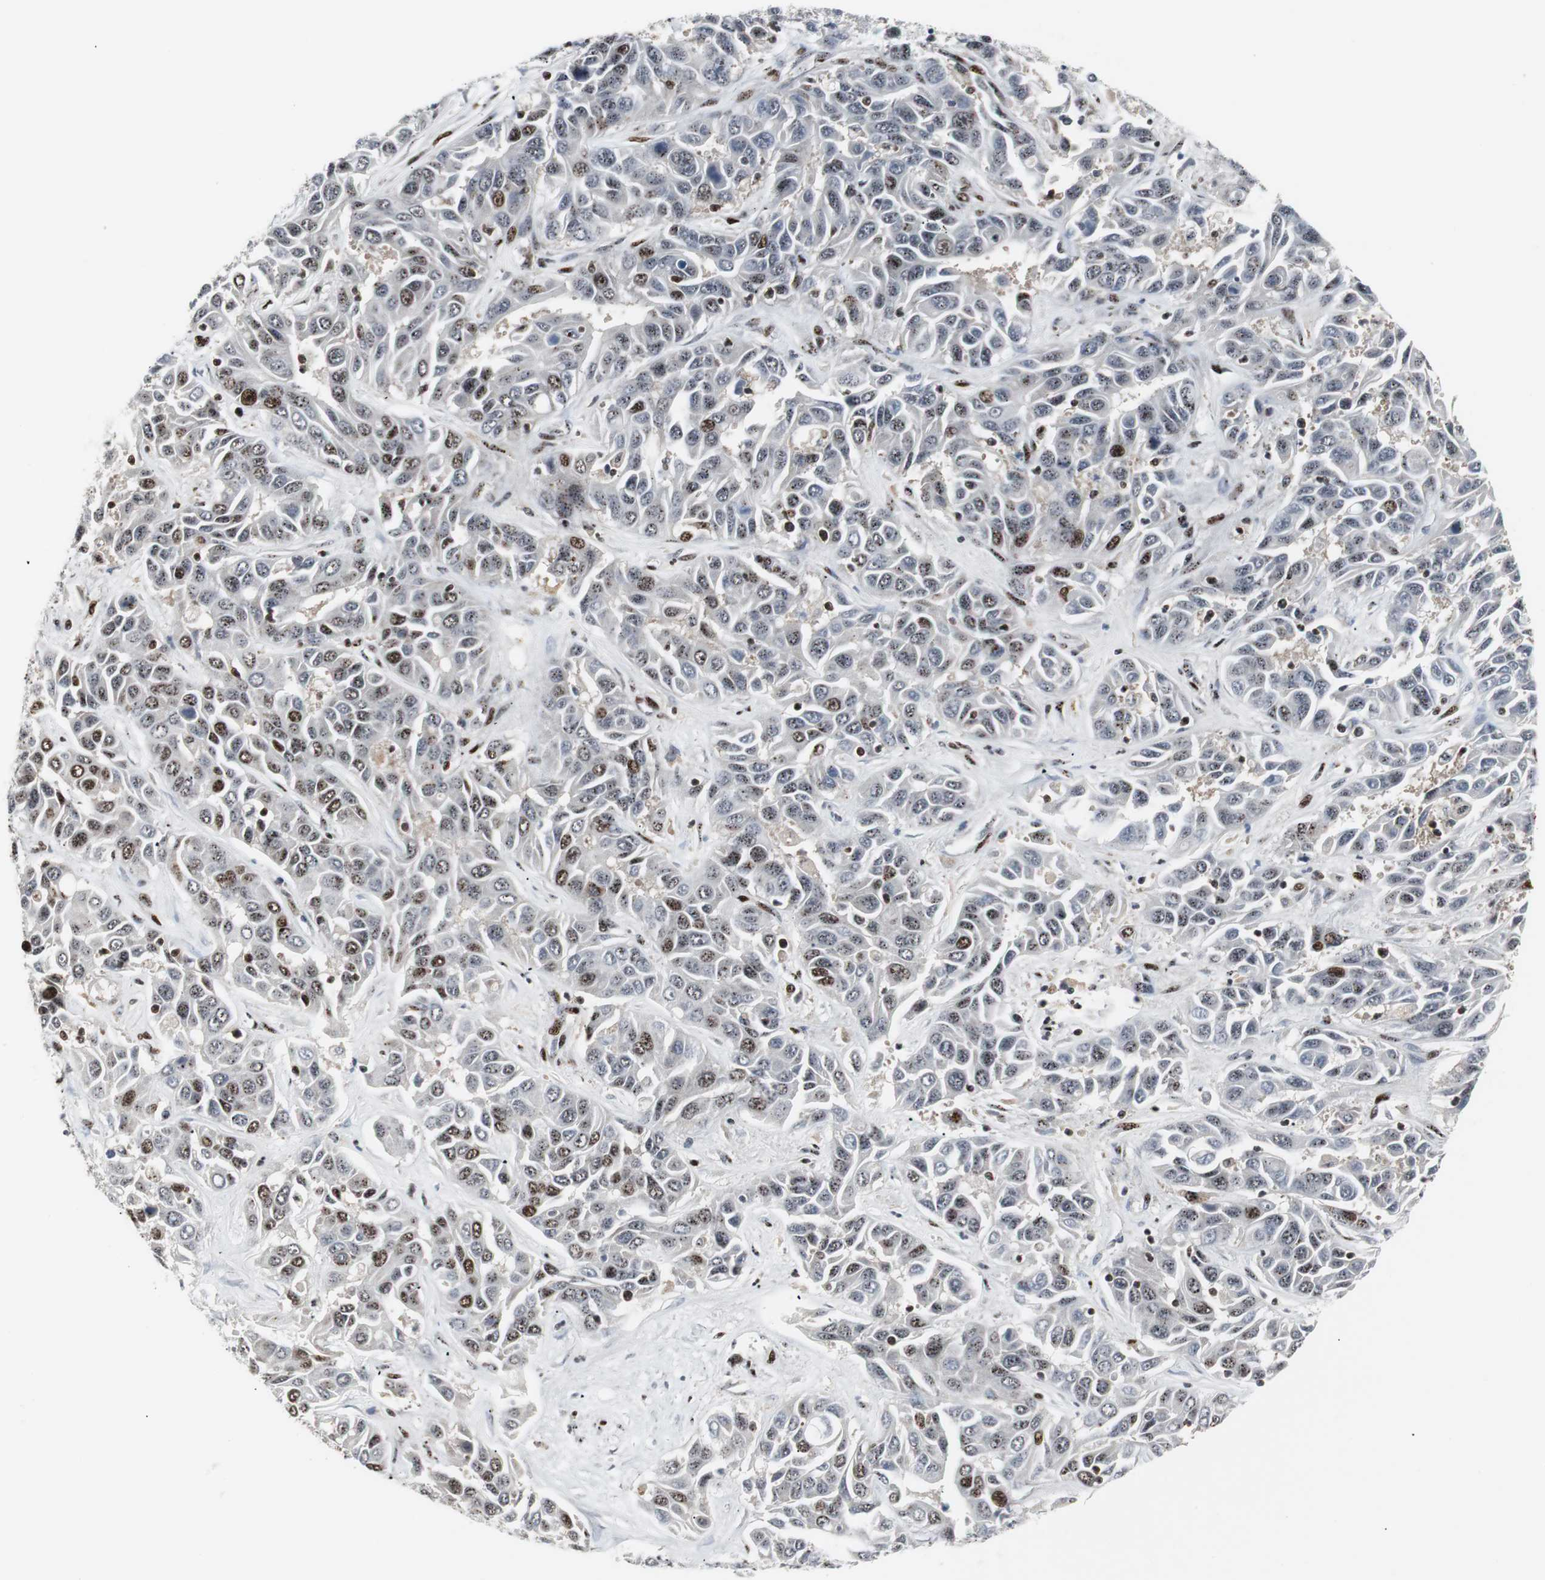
{"staining": {"intensity": "moderate", "quantity": "25%-75%", "location": "nuclear"}, "tissue": "liver cancer", "cell_type": "Tumor cells", "image_type": "cancer", "snomed": [{"axis": "morphology", "description": "Cholangiocarcinoma"}, {"axis": "topography", "description": "Liver"}], "caption": "DAB immunohistochemical staining of liver cancer (cholangiocarcinoma) demonstrates moderate nuclear protein expression in about 25%-75% of tumor cells.", "gene": "GRK2", "patient": {"sex": "female", "age": 52}}